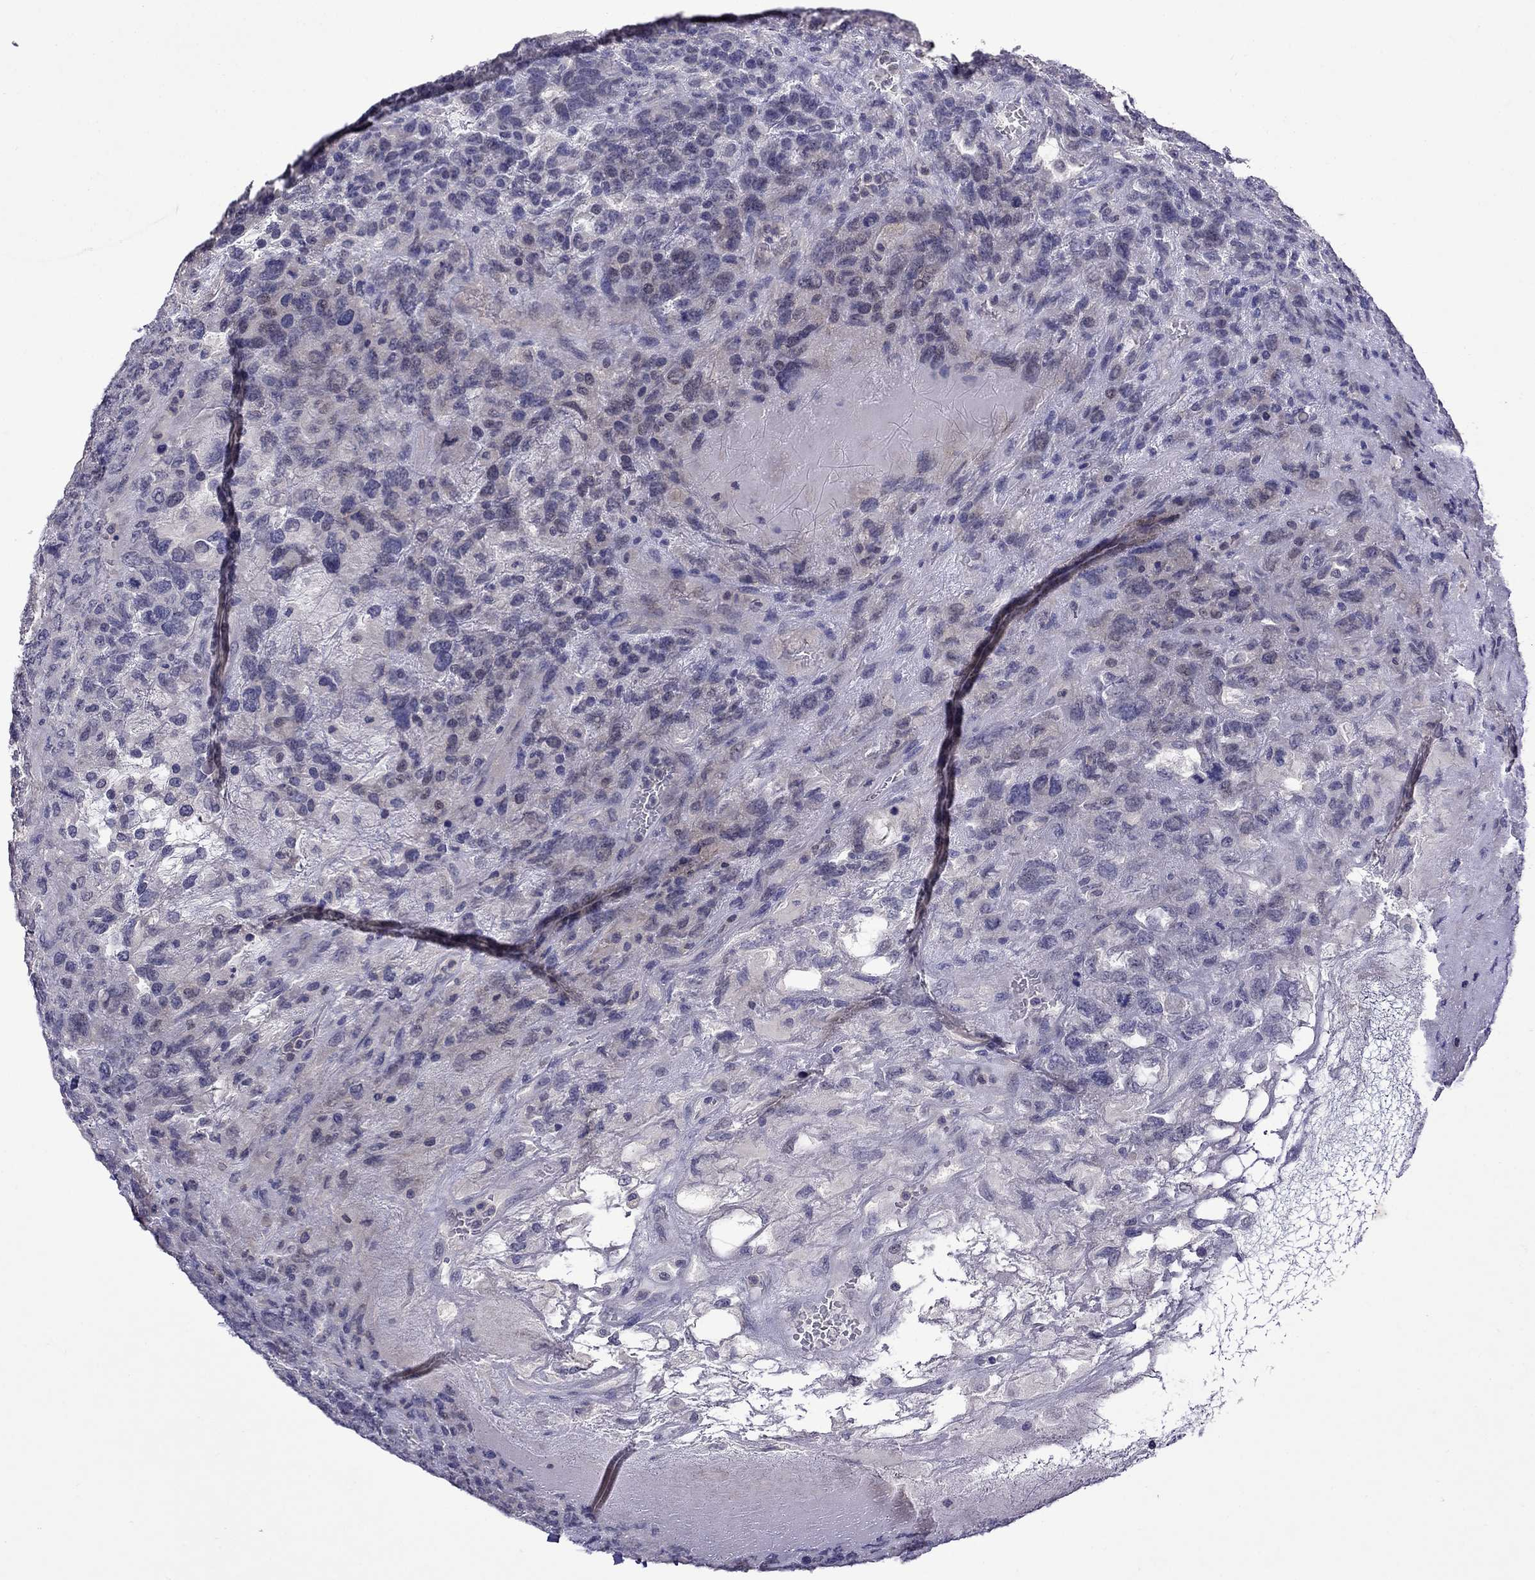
{"staining": {"intensity": "negative", "quantity": "none", "location": "none"}, "tissue": "testis cancer", "cell_type": "Tumor cells", "image_type": "cancer", "snomed": [{"axis": "morphology", "description": "Seminoma, NOS"}, {"axis": "topography", "description": "Testis"}], "caption": "Immunohistochemistry (IHC) of testis seminoma reveals no expression in tumor cells.", "gene": "STAR", "patient": {"sex": "male", "age": 52}}